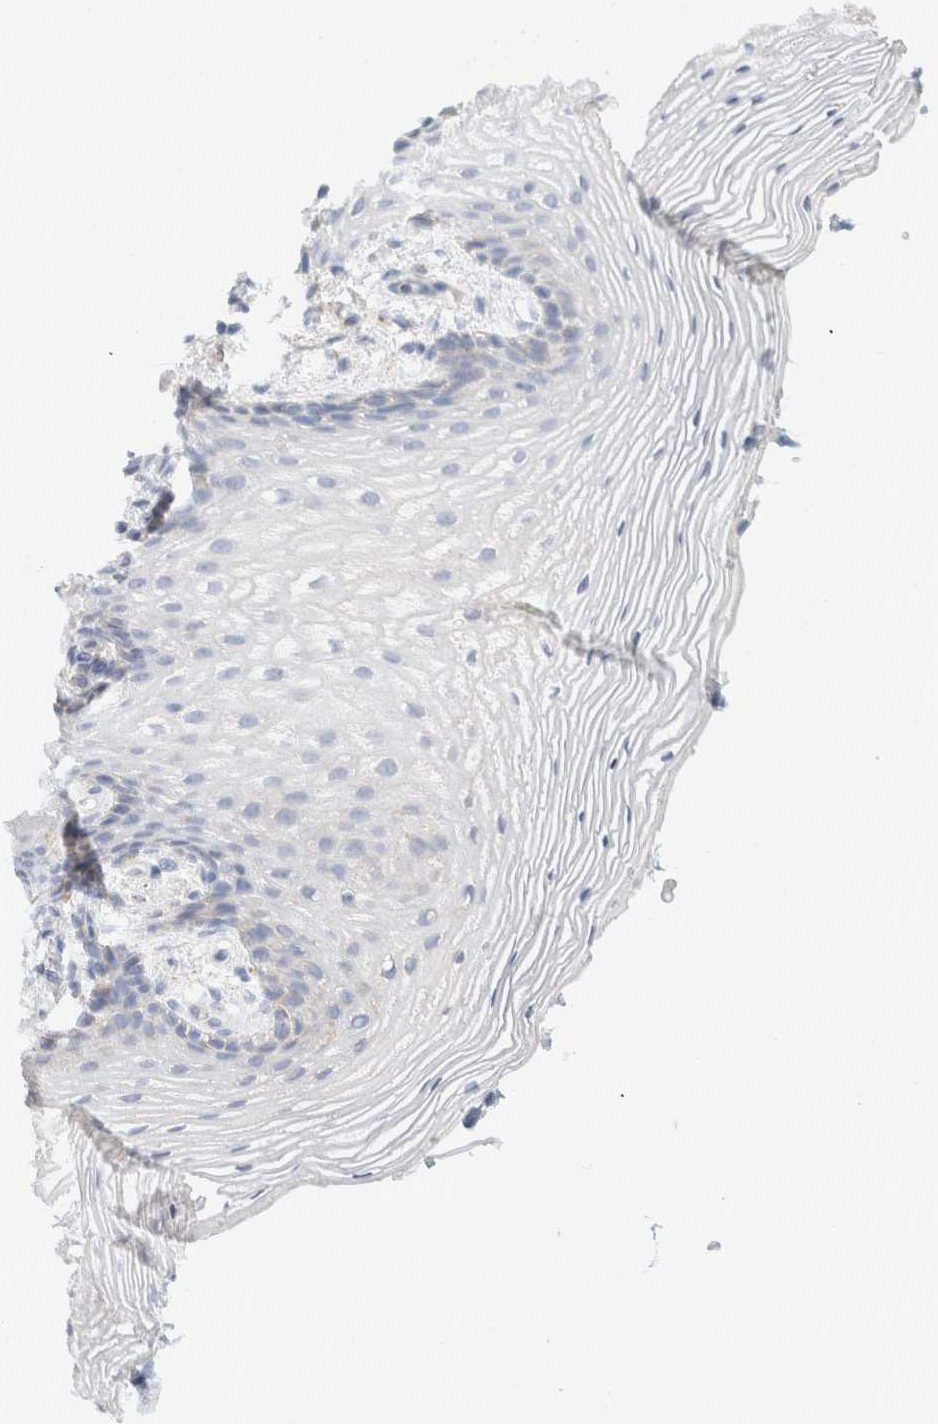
{"staining": {"intensity": "negative", "quantity": "none", "location": "none"}, "tissue": "vagina", "cell_type": "Squamous epithelial cells", "image_type": "normal", "snomed": [{"axis": "morphology", "description": "Normal tissue, NOS"}, {"axis": "topography", "description": "Vagina"}], "caption": "Squamous epithelial cells are negative for brown protein staining in unremarkable vagina.", "gene": "HDHD3", "patient": {"sex": "female", "age": 60}}